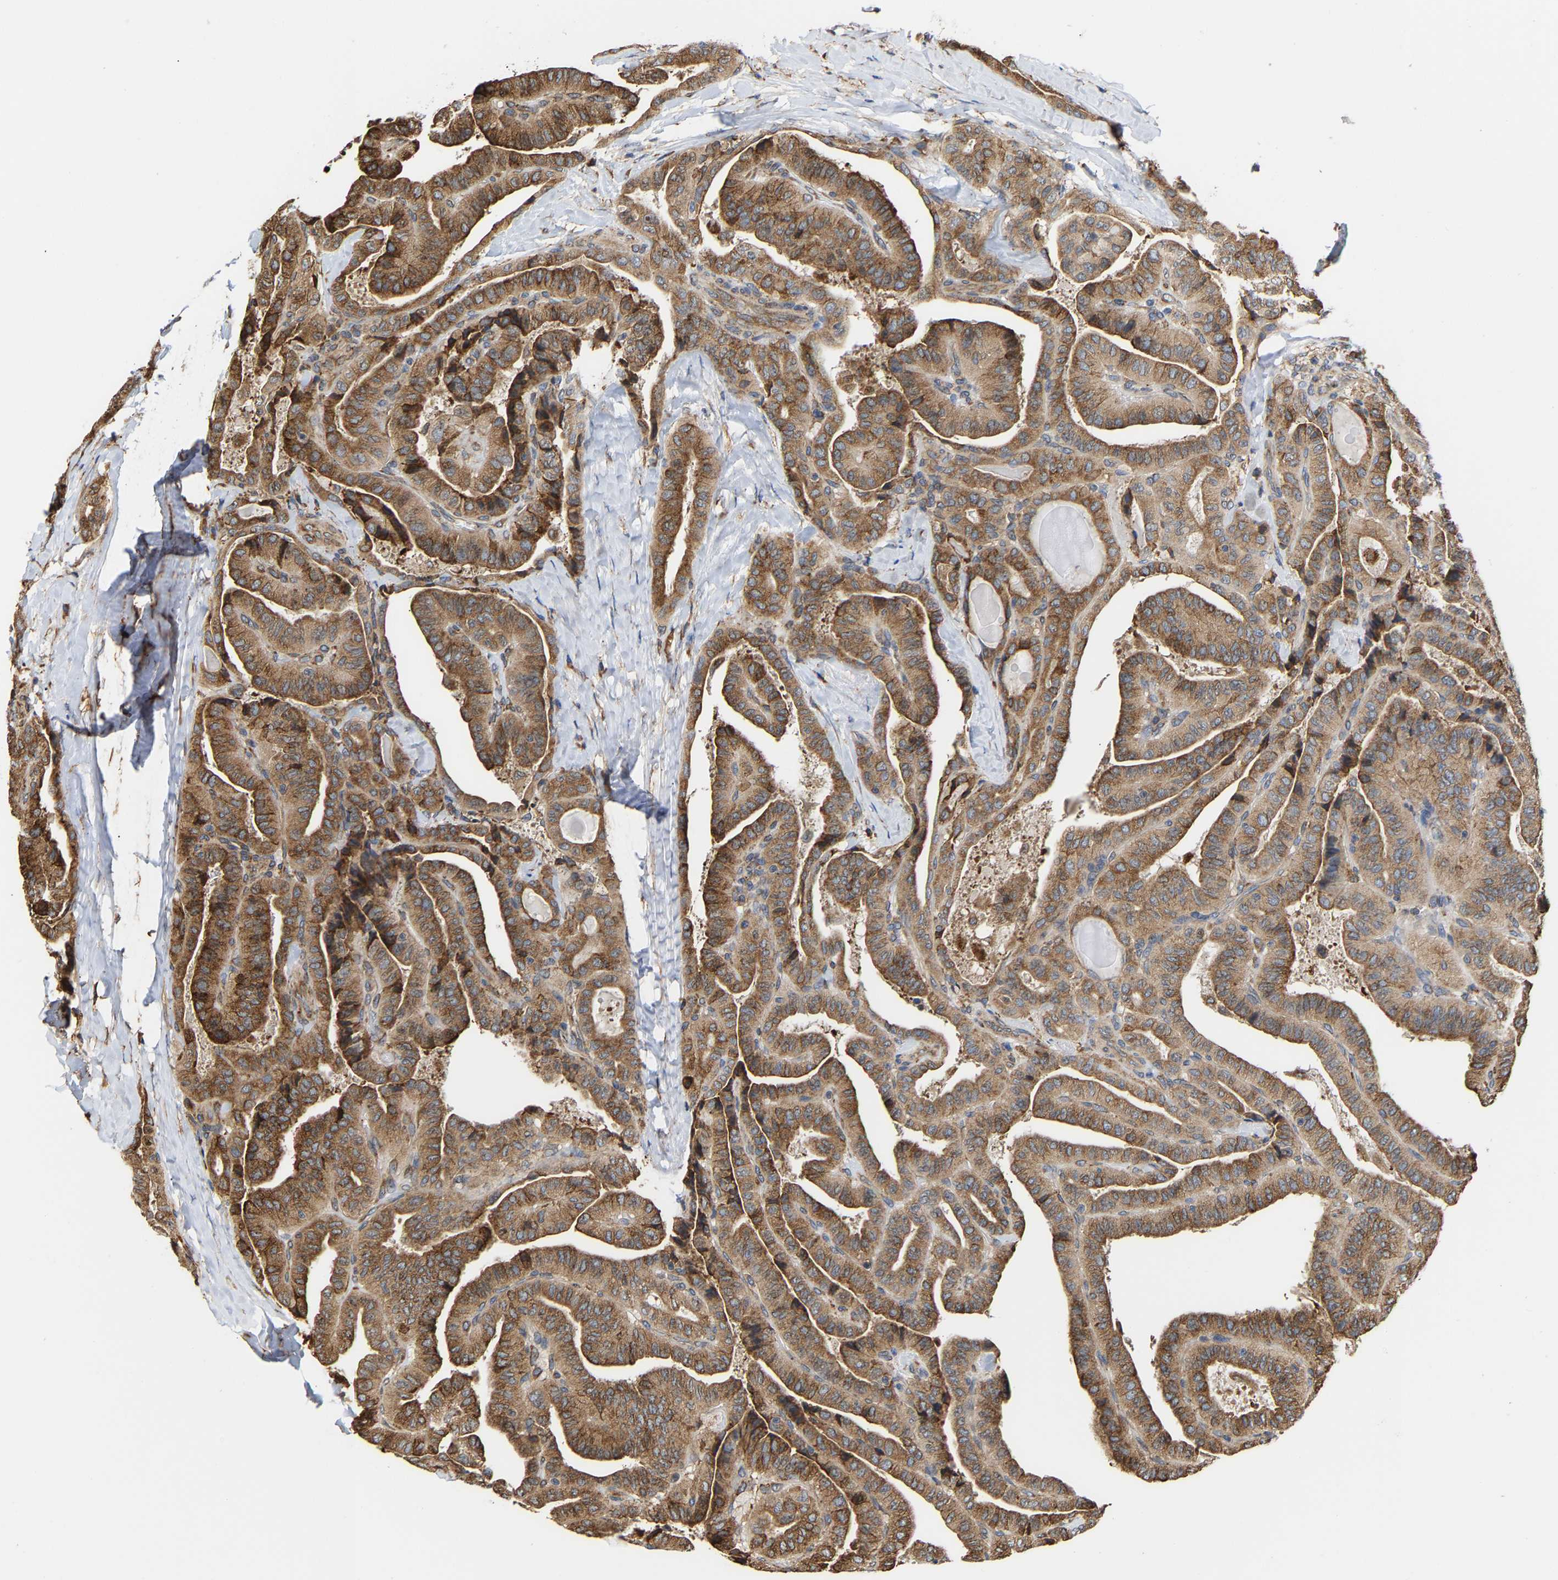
{"staining": {"intensity": "moderate", "quantity": ">75%", "location": "cytoplasmic/membranous"}, "tissue": "thyroid cancer", "cell_type": "Tumor cells", "image_type": "cancer", "snomed": [{"axis": "morphology", "description": "Papillary adenocarcinoma, NOS"}, {"axis": "topography", "description": "Thyroid gland"}], "caption": "Immunohistochemistry image of neoplastic tissue: thyroid papillary adenocarcinoma stained using IHC reveals medium levels of moderate protein expression localized specifically in the cytoplasmic/membranous of tumor cells, appearing as a cytoplasmic/membranous brown color.", "gene": "ARAP1", "patient": {"sex": "male", "age": 77}}